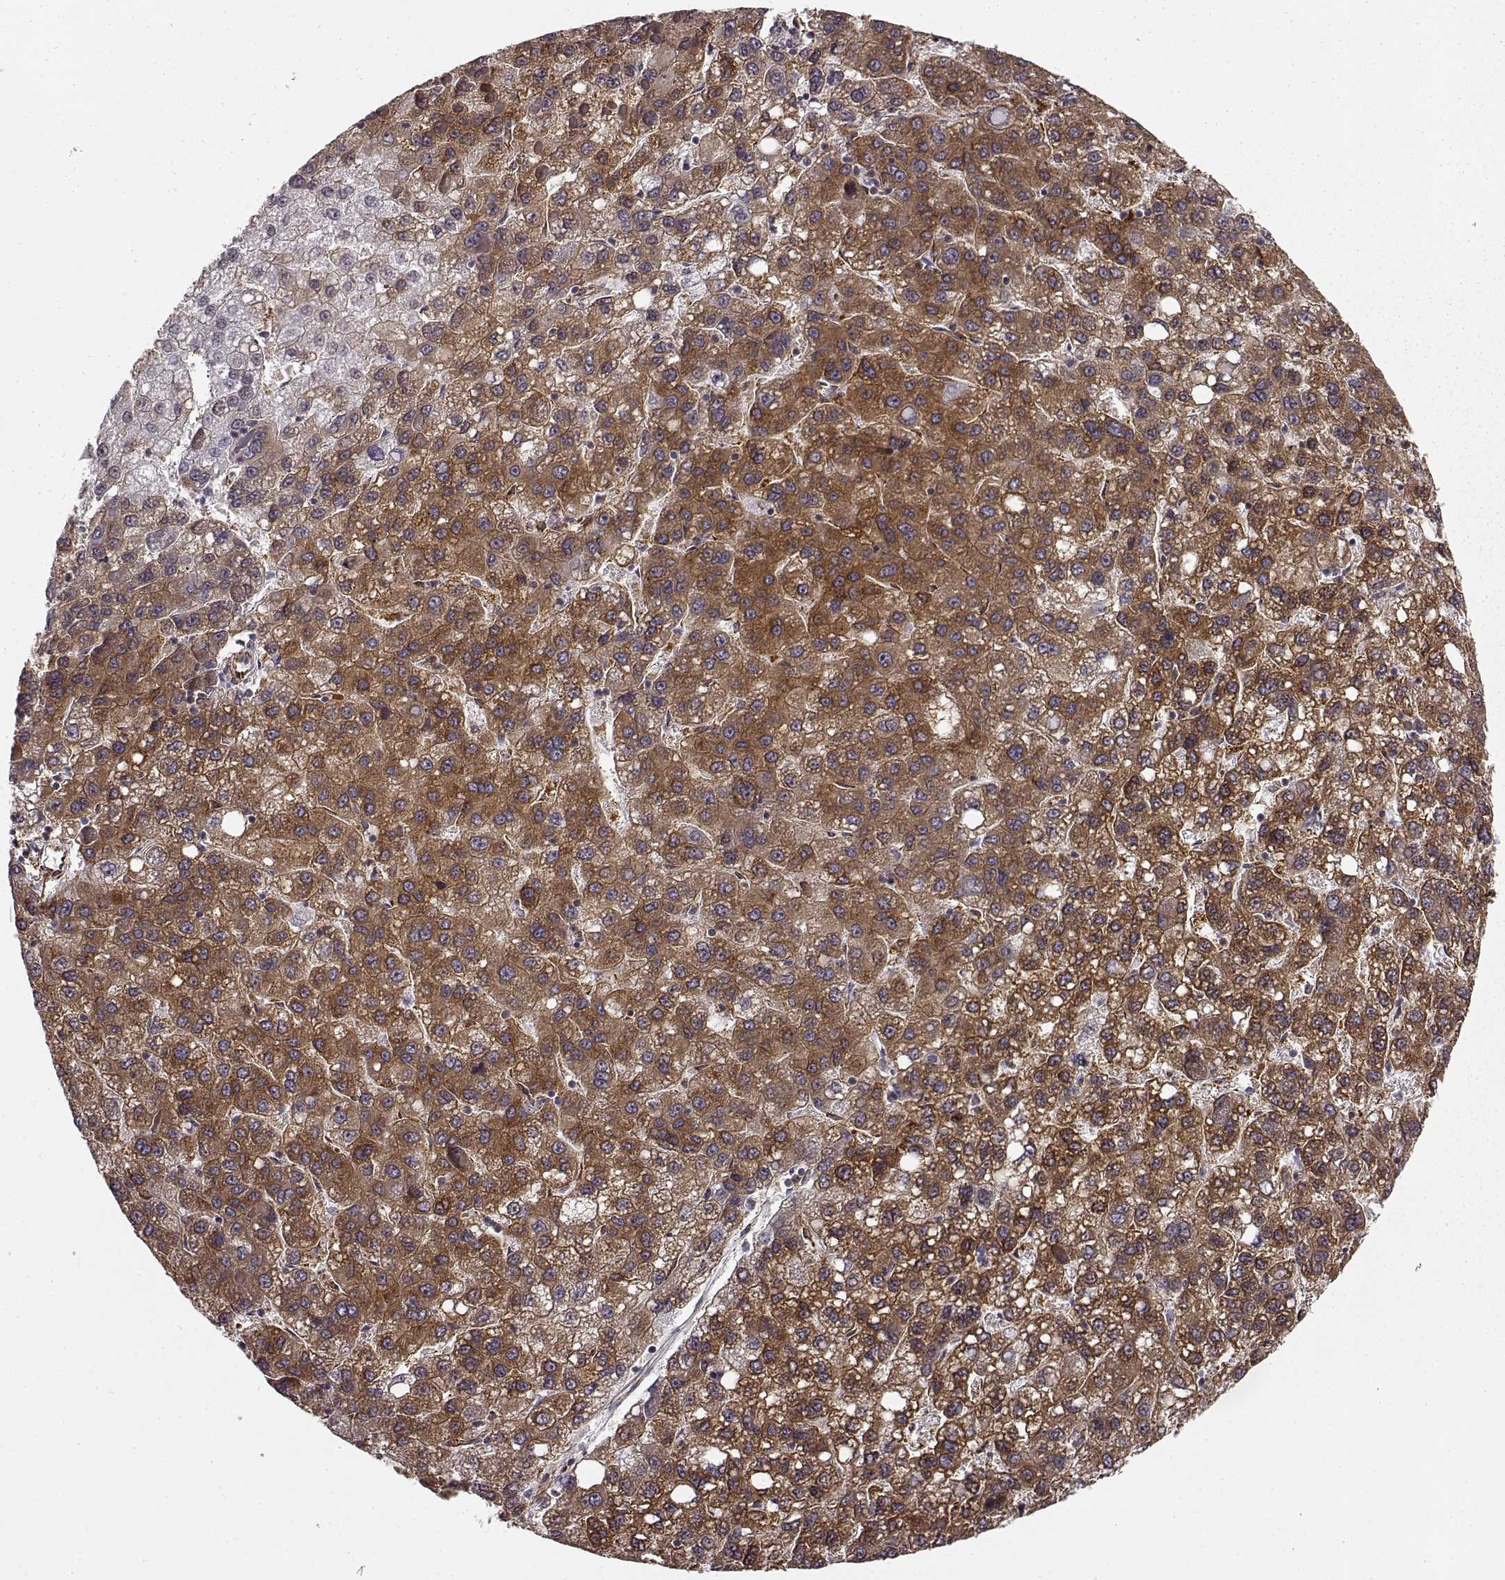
{"staining": {"intensity": "strong", "quantity": ">75%", "location": "cytoplasmic/membranous"}, "tissue": "liver cancer", "cell_type": "Tumor cells", "image_type": "cancer", "snomed": [{"axis": "morphology", "description": "Carcinoma, Hepatocellular, NOS"}, {"axis": "topography", "description": "Liver"}], "caption": "Immunohistochemical staining of liver cancer exhibits high levels of strong cytoplasmic/membranous protein staining in about >75% of tumor cells.", "gene": "TMEM14A", "patient": {"sex": "female", "age": 82}}